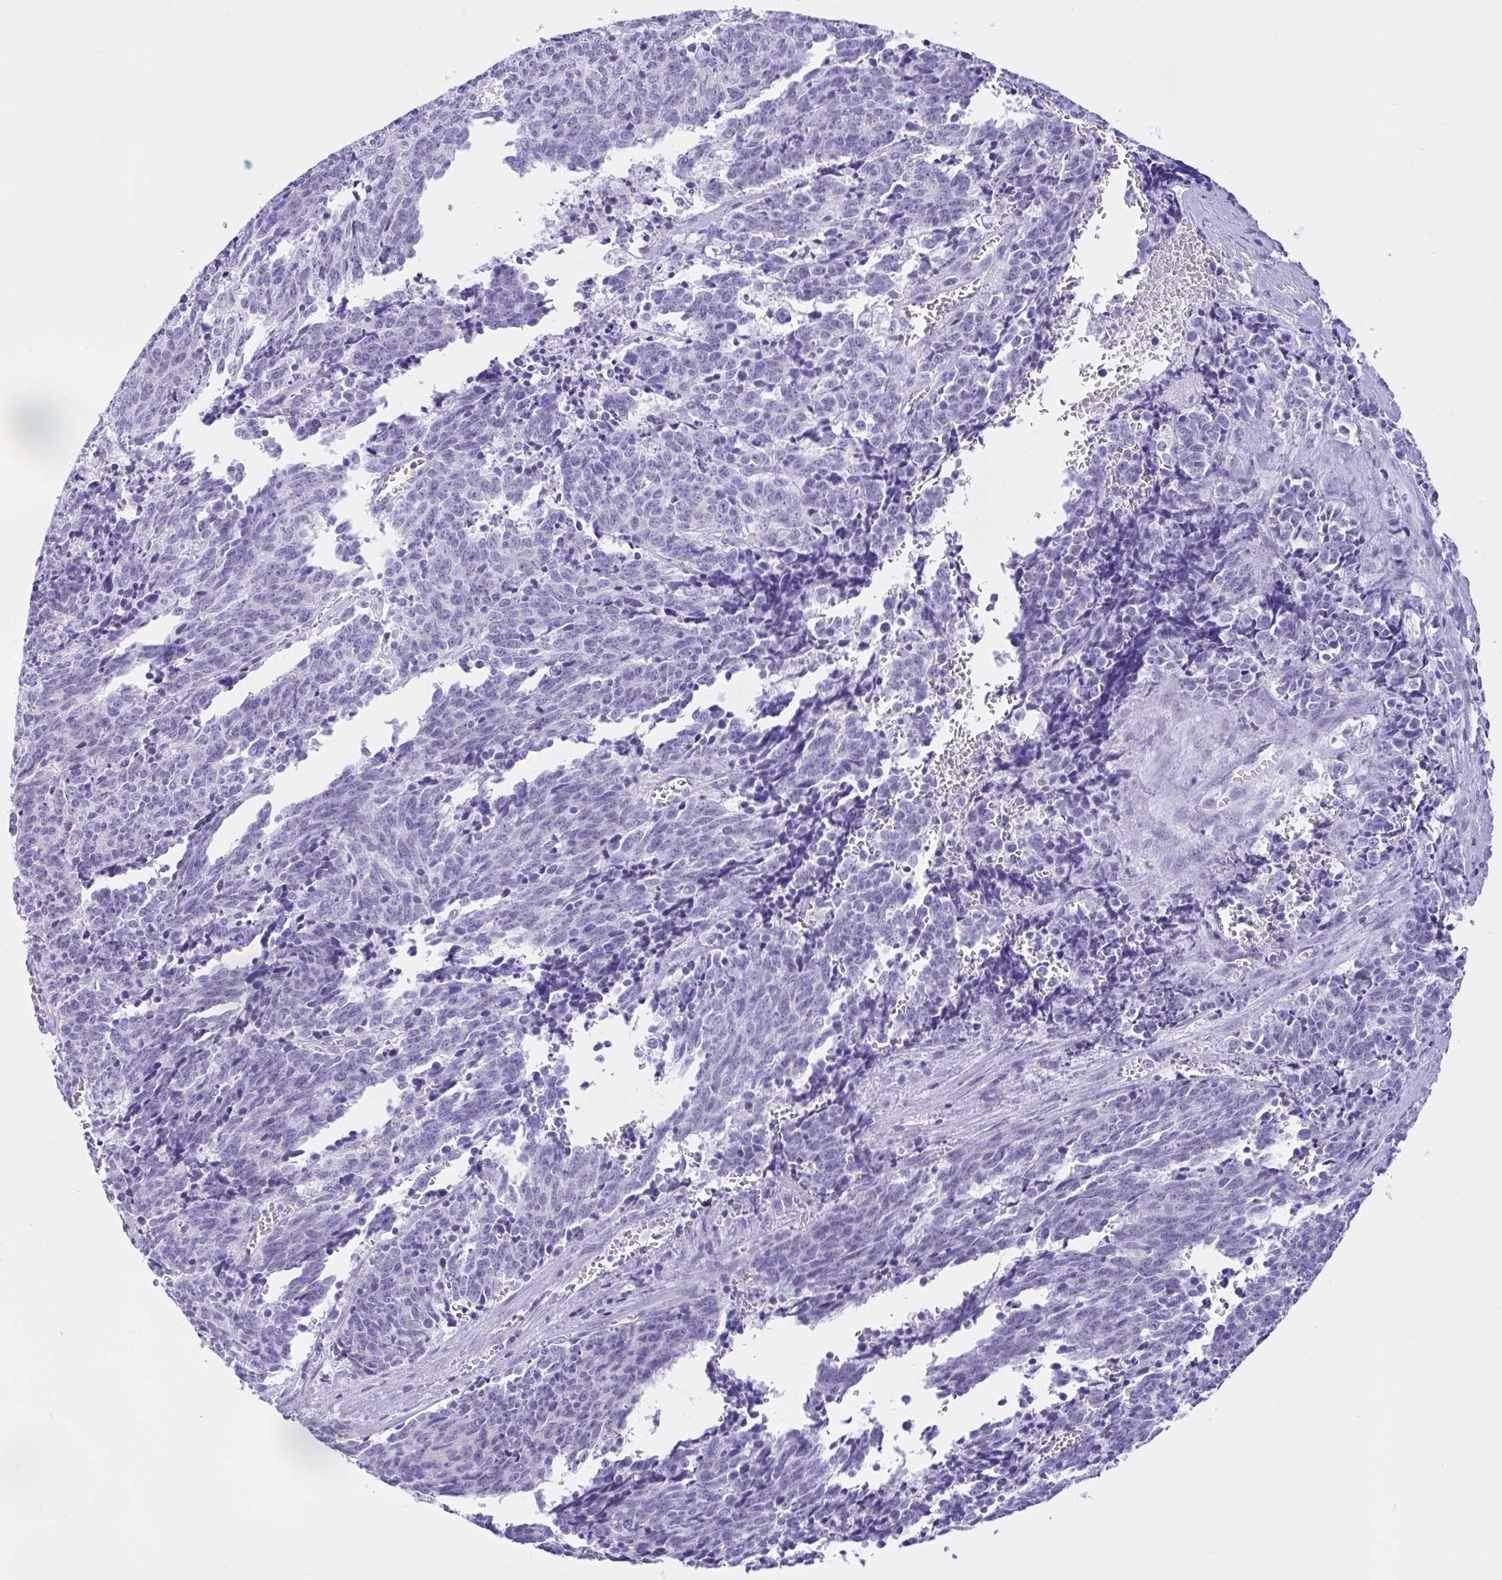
{"staining": {"intensity": "negative", "quantity": "none", "location": "none"}, "tissue": "cervical cancer", "cell_type": "Tumor cells", "image_type": "cancer", "snomed": [{"axis": "morphology", "description": "Squamous cell carcinoma, NOS"}, {"axis": "topography", "description": "Cervix"}], "caption": "Tumor cells show no significant protein positivity in cervical squamous cell carcinoma.", "gene": "ZNF319", "patient": {"sex": "female", "age": 29}}